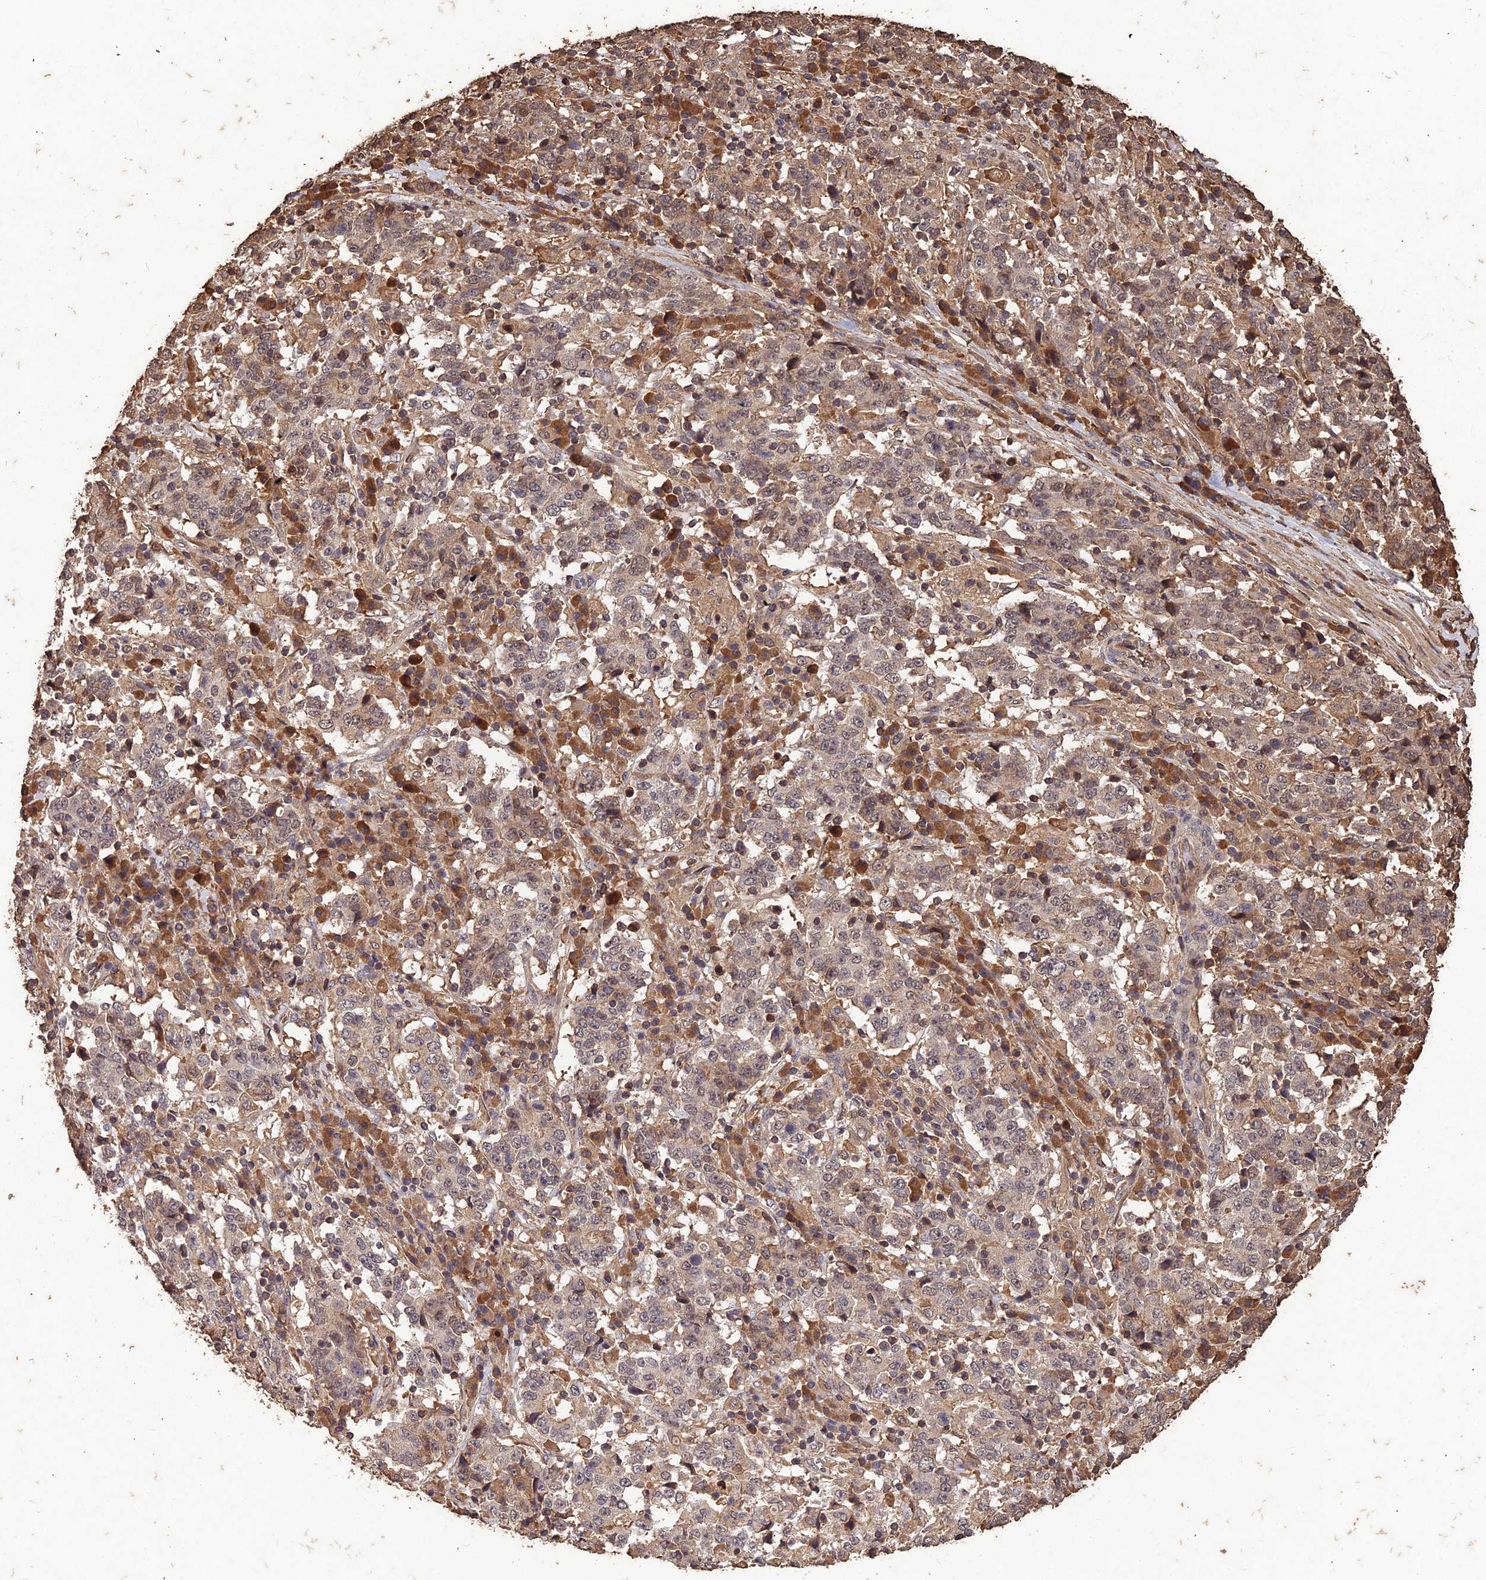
{"staining": {"intensity": "moderate", "quantity": "25%-75%", "location": "cytoplasmic/membranous"}, "tissue": "stomach cancer", "cell_type": "Tumor cells", "image_type": "cancer", "snomed": [{"axis": "morphology", "description": "Adenocarcinoma, NOS"}, {"axis": "topography", "description": "Stomach"}], "caption": "Human stomach adenocarcinoma stained with a protein marker shows moderate staining in tumor cells.", "gene": "SYMPK", "patient": {"sex": "male", "age": 59}}